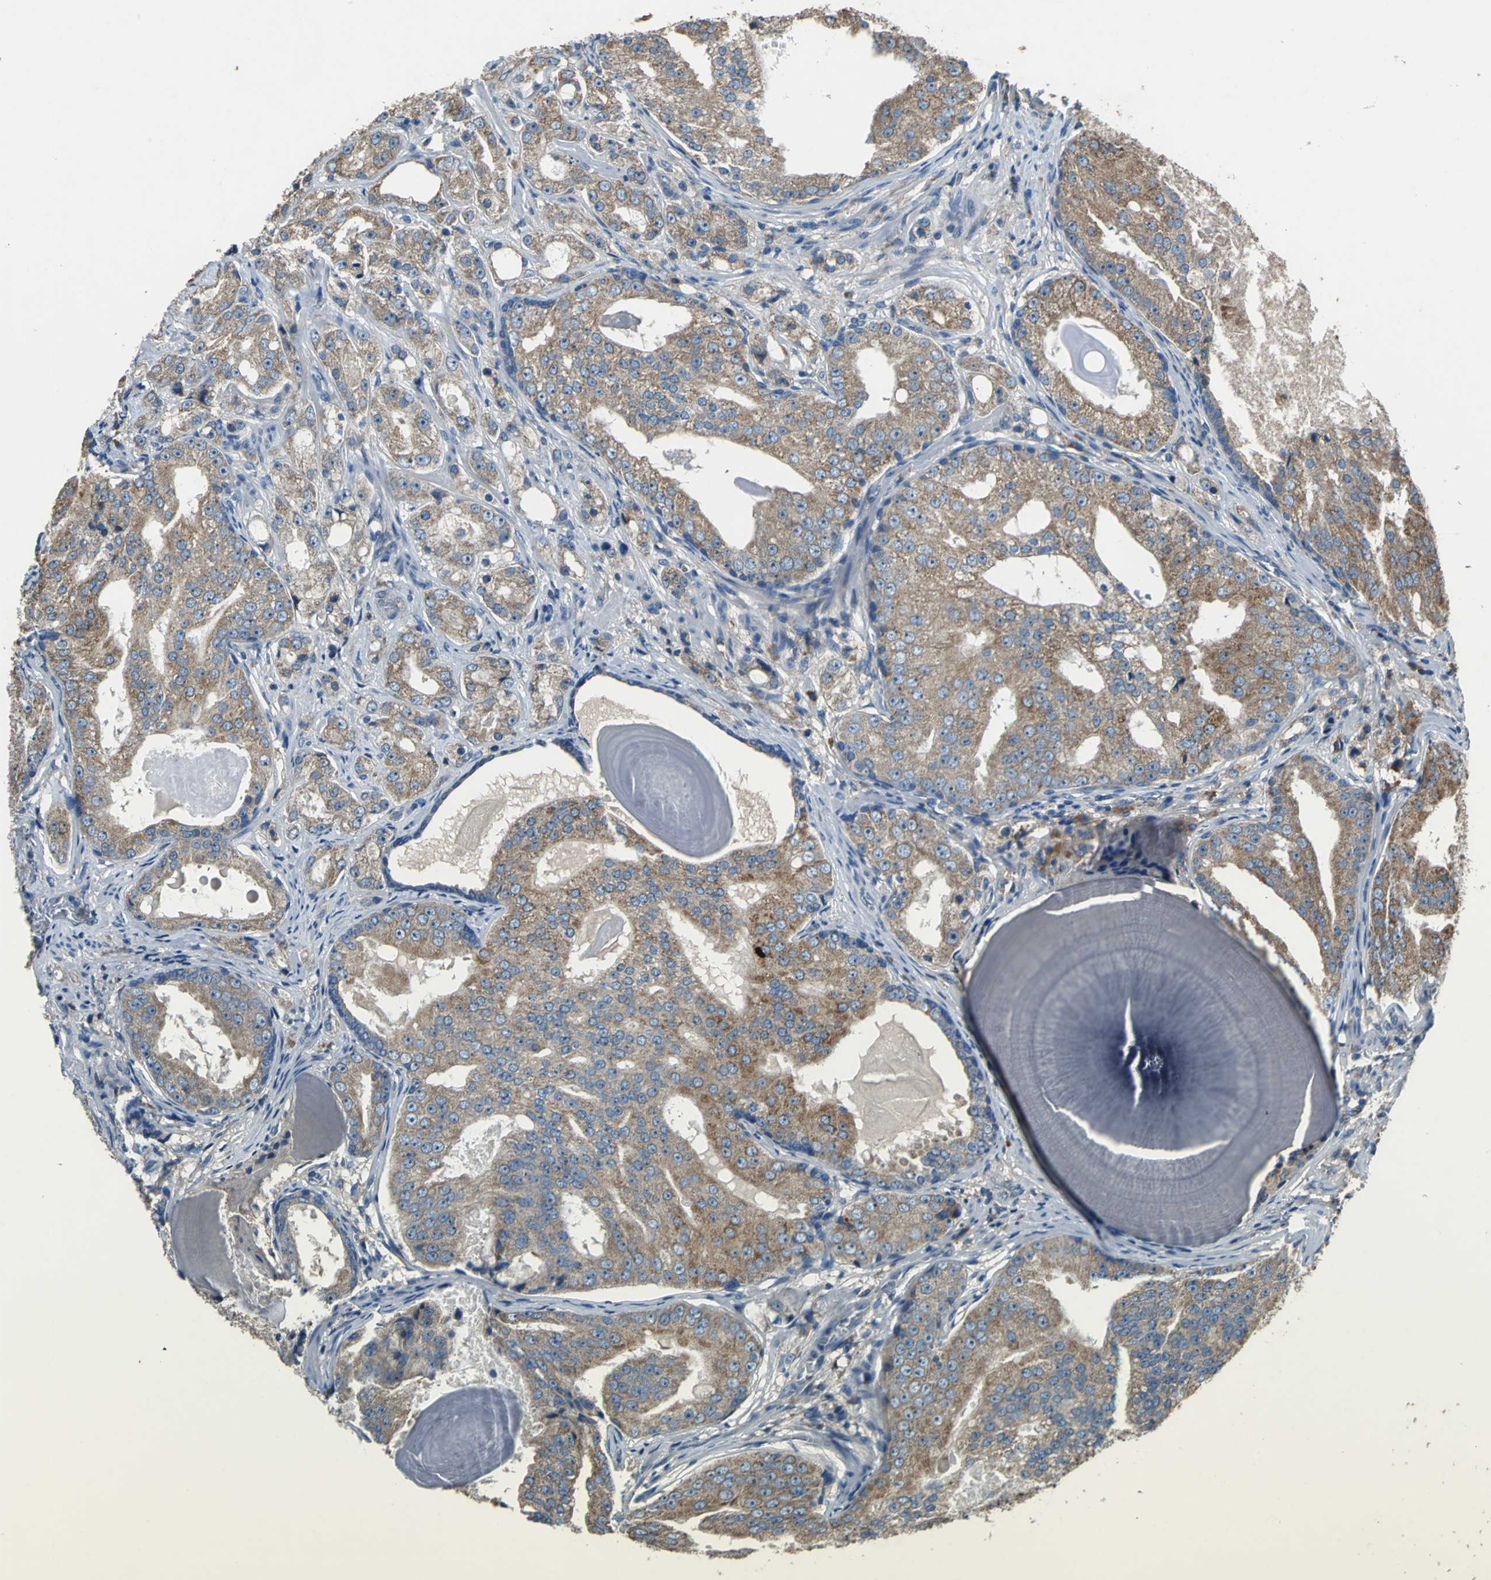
{"staining": {"intensity": "moderate", "quantity": ">75%", "location": "cytoplasmic/membranous"}, "tissue": "prostate cancer", "cell_type": "Tumor cells", "image_type": "cancer", "snomed": [{"axis": "morphology", "description": "Adenocarcinoma, High grade"}, {"axis": "topography", "description": "Prostate"}], "caption": "Immunohistochemical staining of prostate cancer (high-grade adenocarcinoma) displays medium levels of moderate cytoplasmic/membranous positivity in about >75% of tumor cells. (brown staining indicates protein expression, while blue staining denotes nuclei).", "gene": "HEPH", "patient": {"sex": "male", "age": 68}}